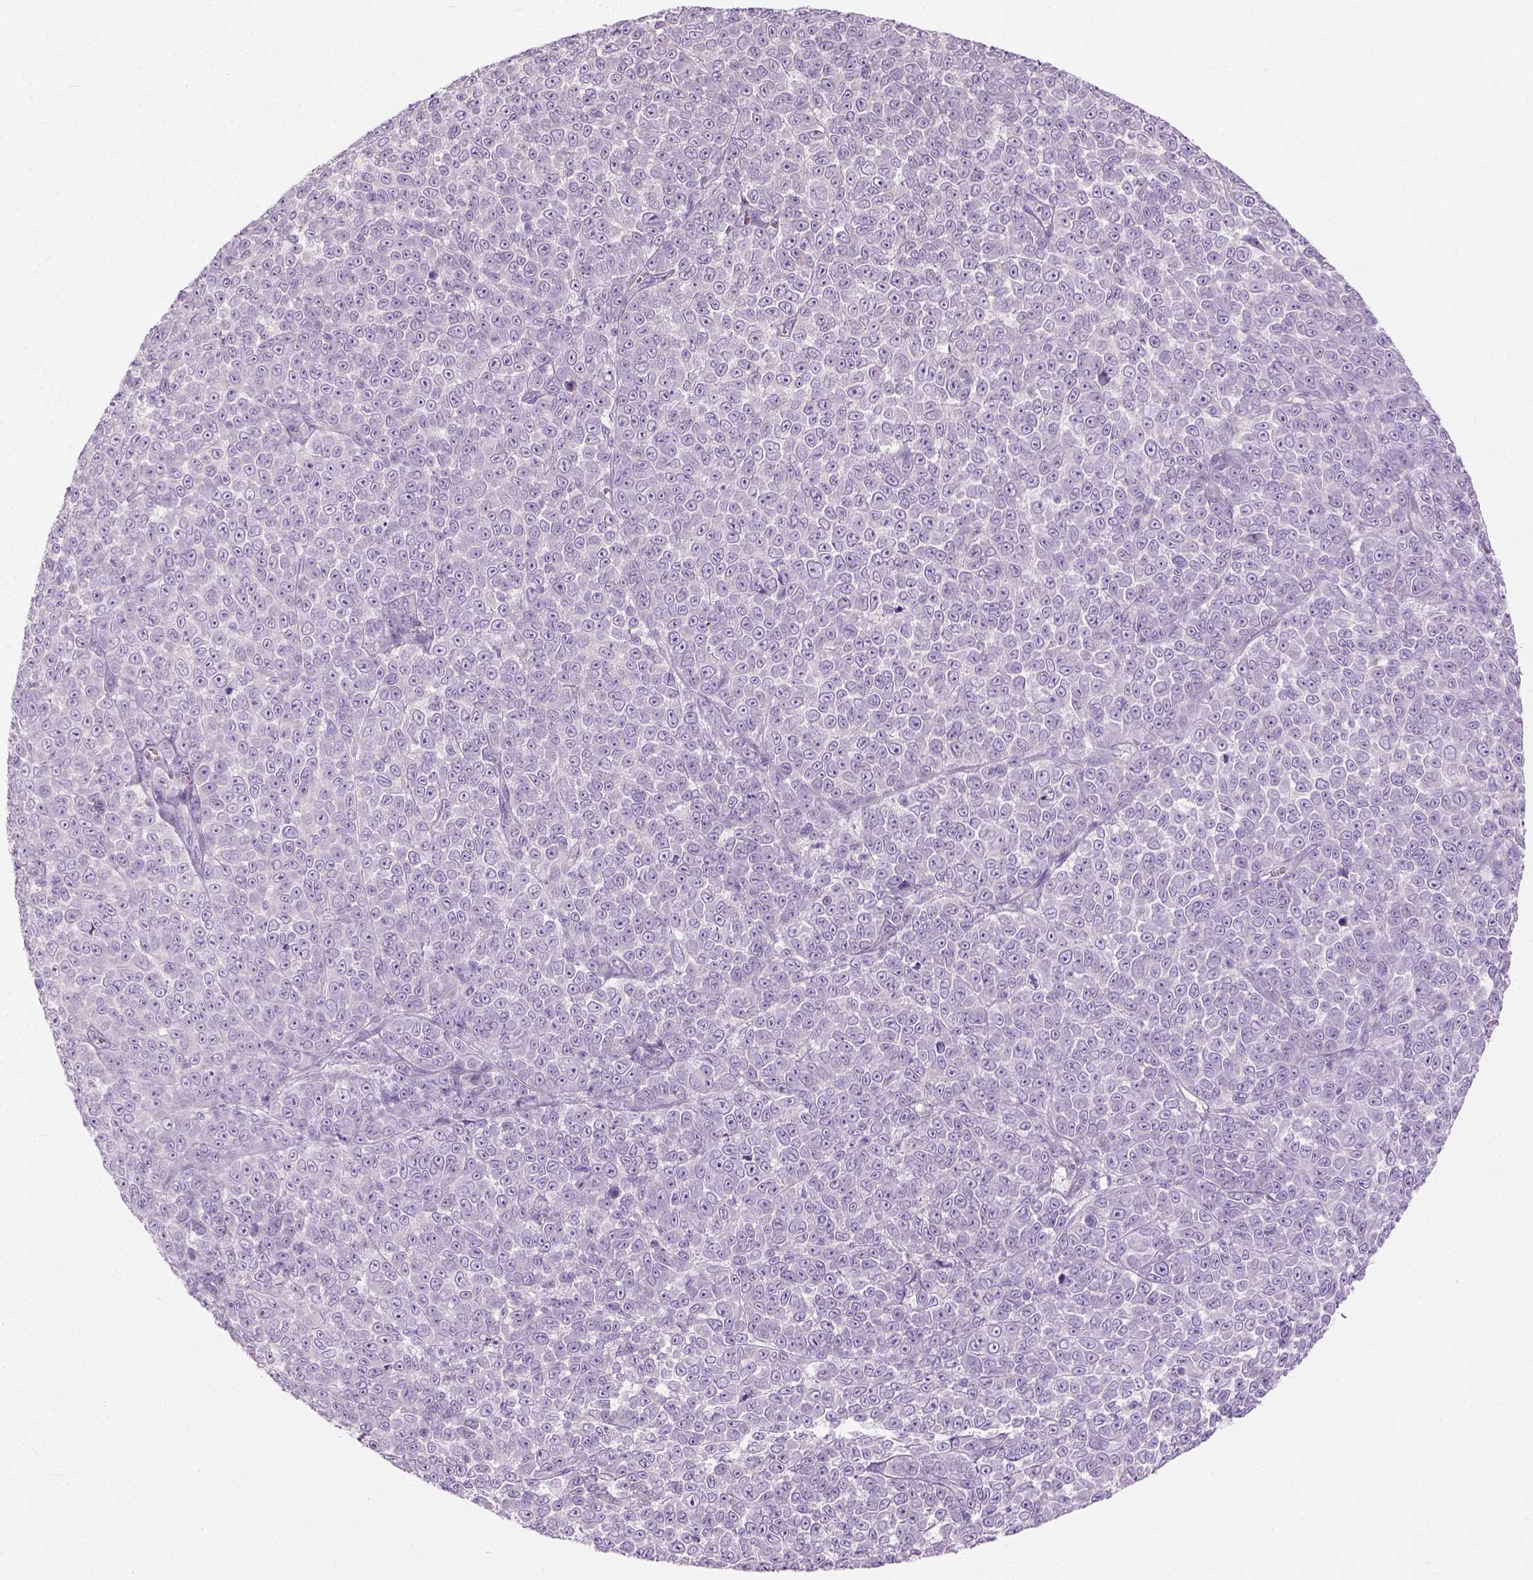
{"staining": {"intensity": "negative", "quantity": "none", "location": "none"}, "tissue": "melanoma", "cell_type": "Tumor cells", "image_type": "cancer", "snomed": [{"axis": "morphology", "description": "Malignant melanoma, NOS"}, {"axis": "topography", "description": "Skin"}], "caption": "High power microscopy image of an IHC image of melanoma, revealing no significant expression in tumor cells. (Stains: DAB (3,3'-diaminobenzidine) IHC with hematoxylin counter stain, Microscopy: brightfield microscopy at high magnification).", "gene": "TRIM72", "patient": {"sex": "female", "age": 95}}